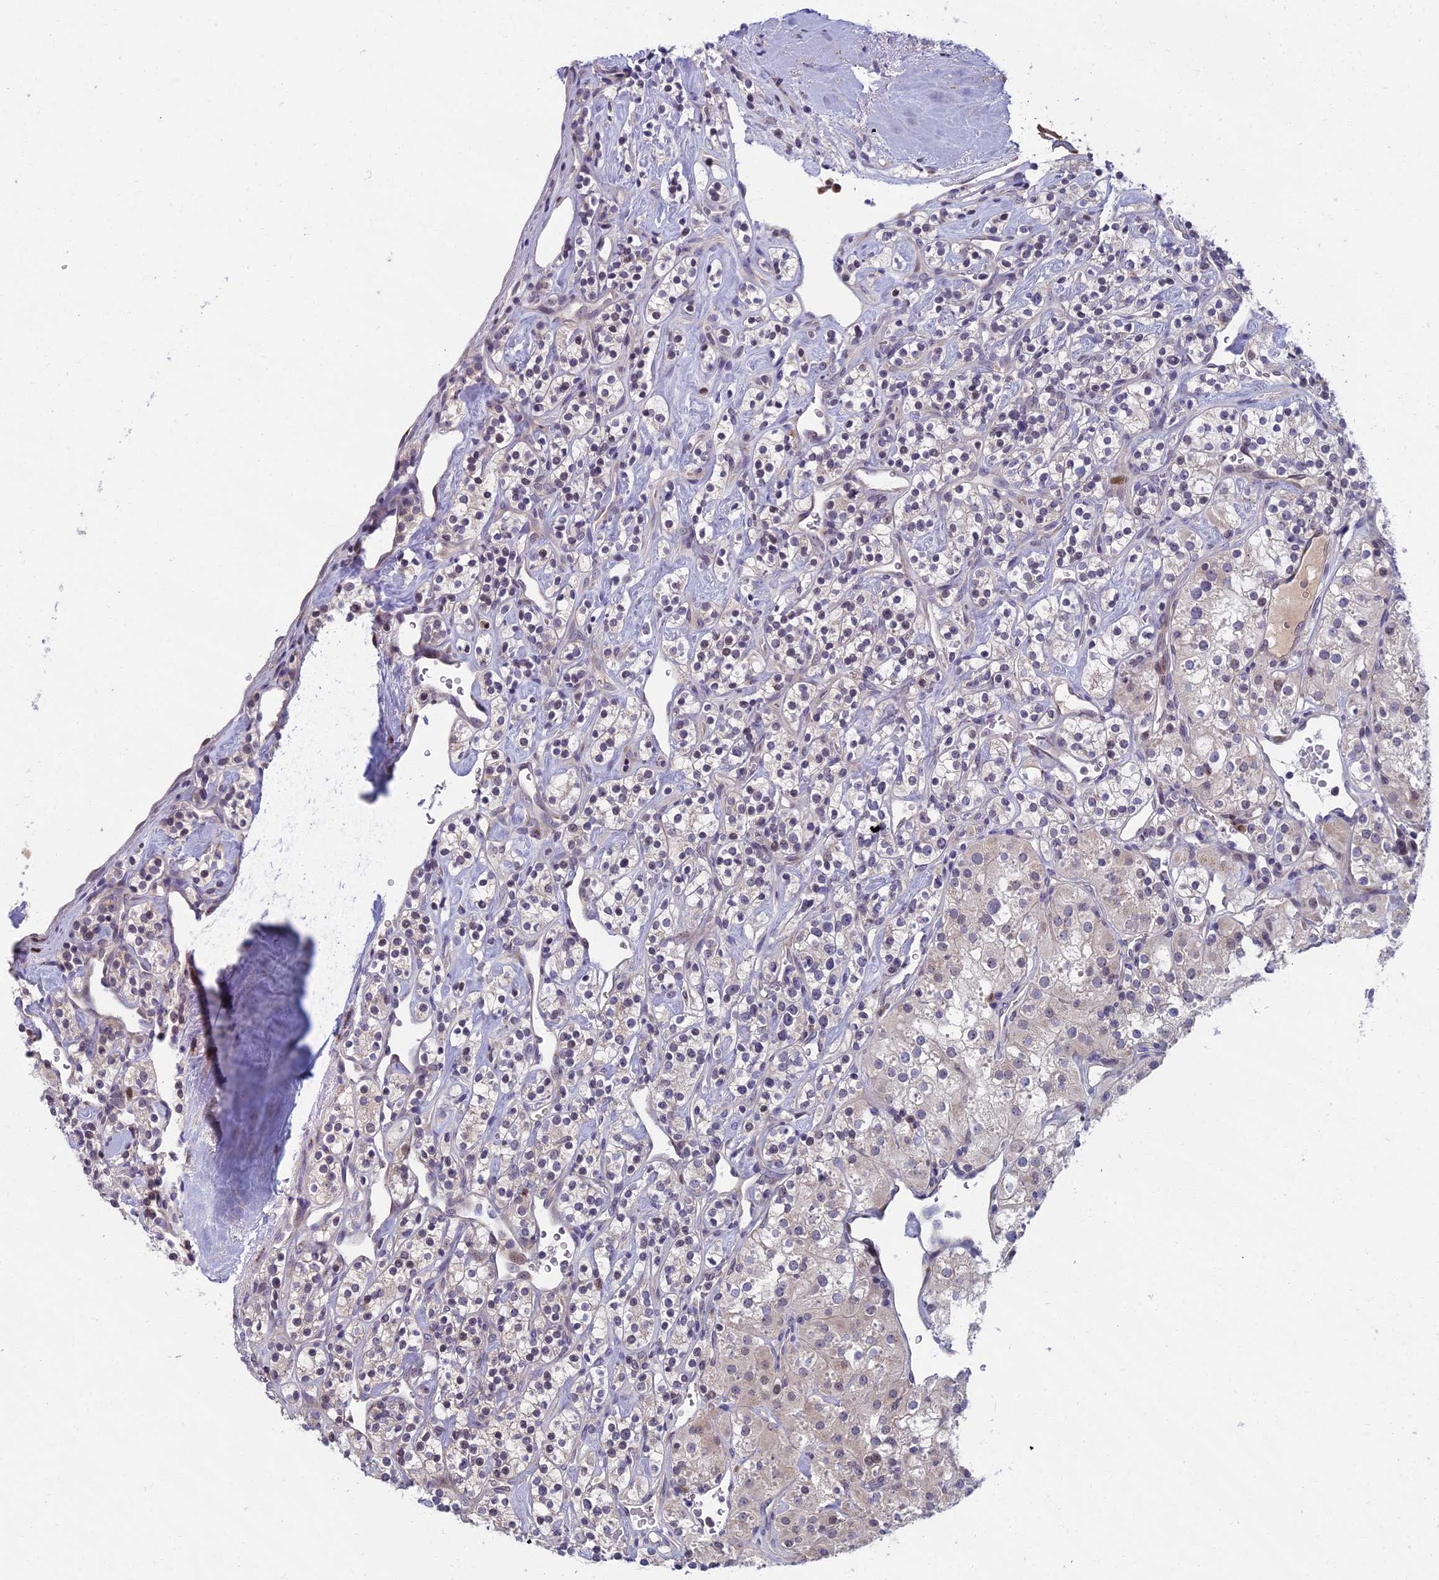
{"staining": {"intensity": "negative", "quantity": "none", "location": "none"}, "tissue": "renal cancer", "cell_type": "Tumor cells", "image_type": "cancer", "snomed": [{"axis": "morphology", "description": "Adenocarcinoma, NOS"}, {"axis": "topography", "description": "Kidney"}], "caption": "Immunohistochemistry (IHC) micrograph of neoplastic tissue: human renal cancer (adenocarcinoma) stained with DAB exhibits no significant protein positivity in tumor cells. (DAB immunohistochemistry (IHC), high magnification).", "gene": "LIG1", "patient": {"sex": "male", "age": 77}}